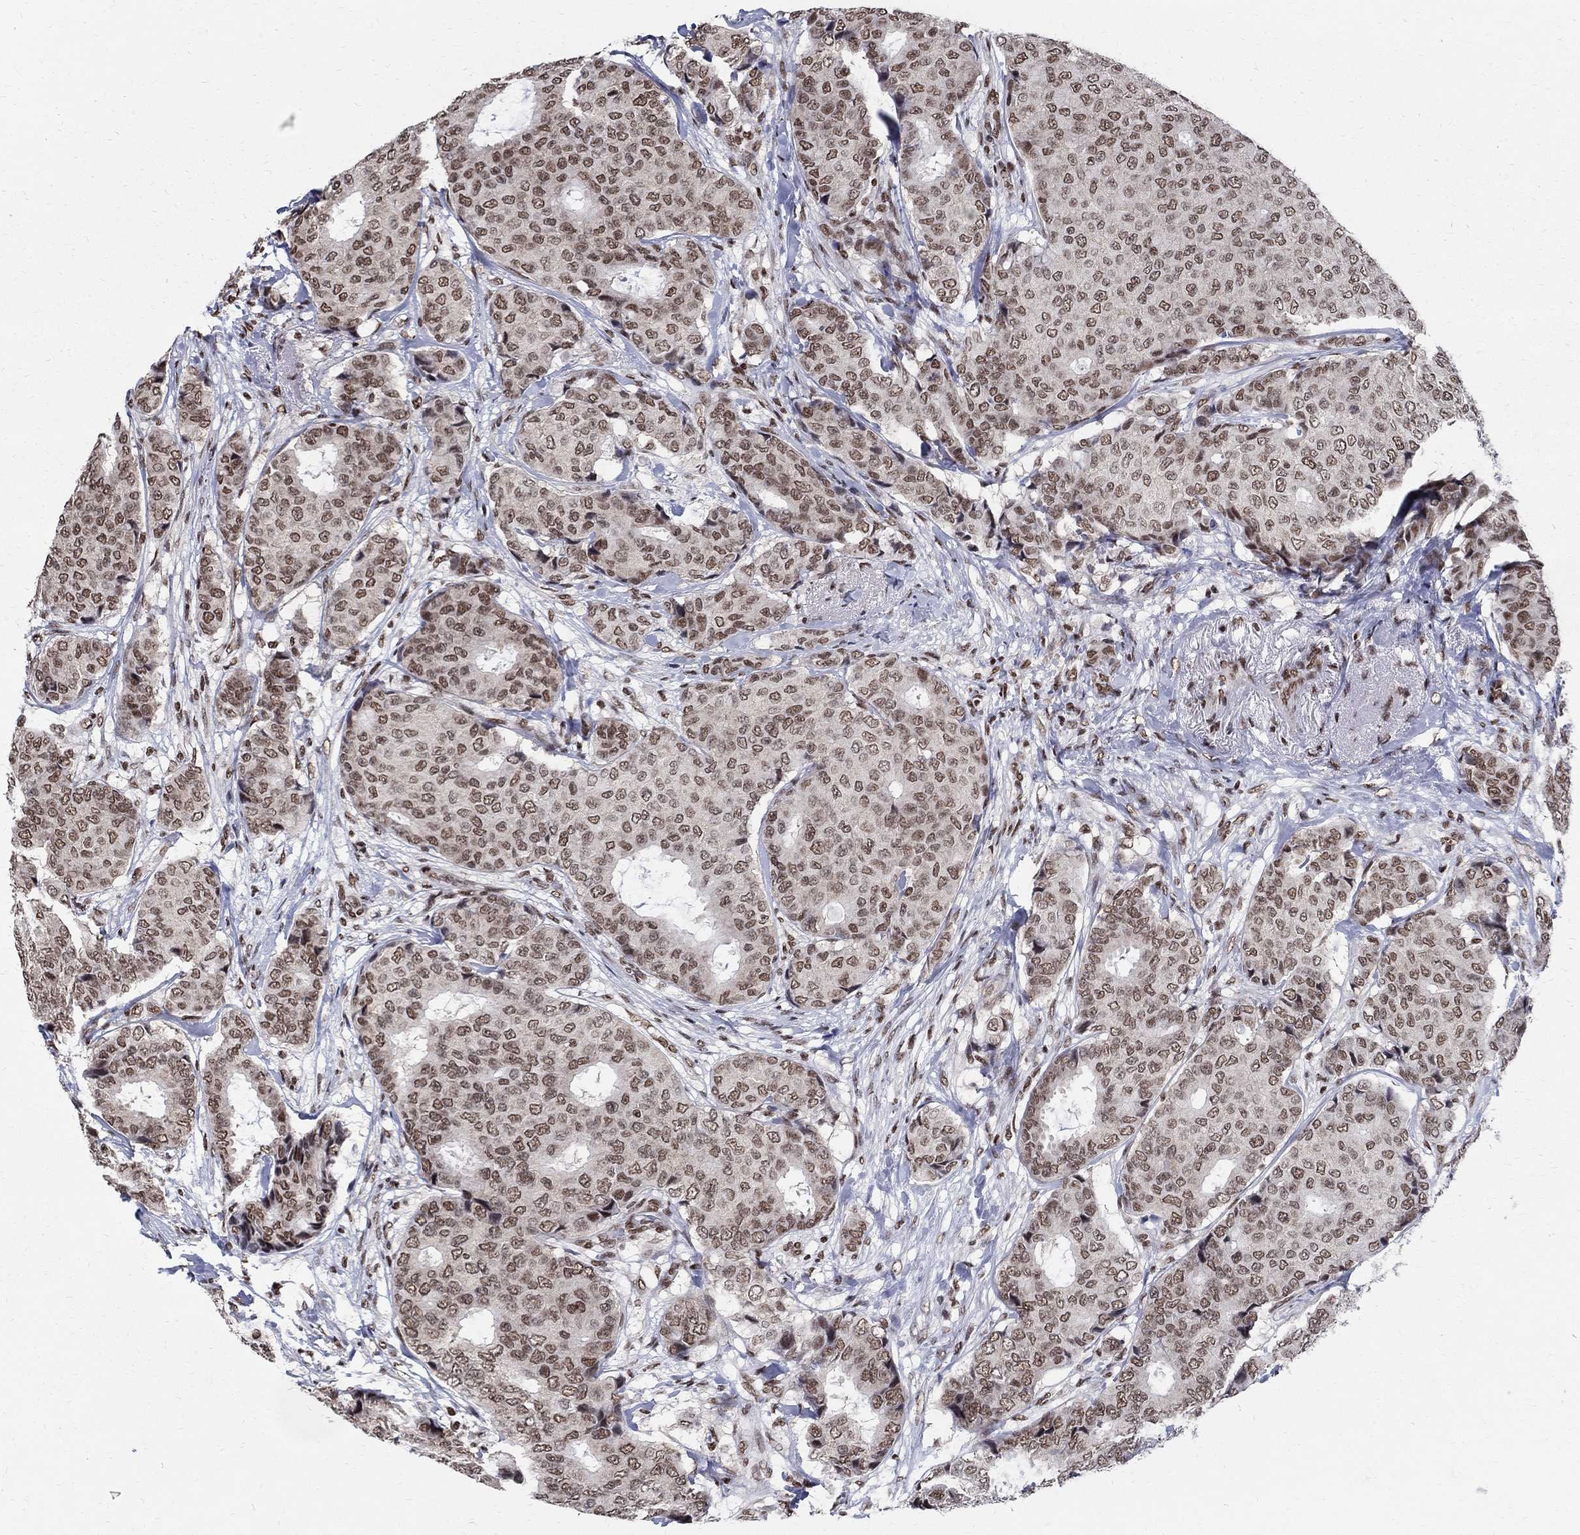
{"staining": {"intensity": "moderate", "quantity": "25%-75%", "location": "nuclear"}, "tissue": "breast cancer", "cell_type": "Tumor cells", "image_type": "cancer", "snomed": [{"axis": "morphology", "description": "Duct carcinoma"}, {"axis": "topography", "description": "Breast"}], "caption": "Immunohistochemistry (DAB (3,3'-diaminobenzidine)) staining of human invasive ductal carcinoma (breast) reveals moderate nuclear protein positivity in approximately 25%-75% of tumor cells. Using DAB (3,3'-diaminobenzidine) (brown) and hematoxylin (blue) stains, captured at high magnification using brightfield microscopy.", "gene": "FBXO16", "patient": {"sex": "female", "age": 75}}